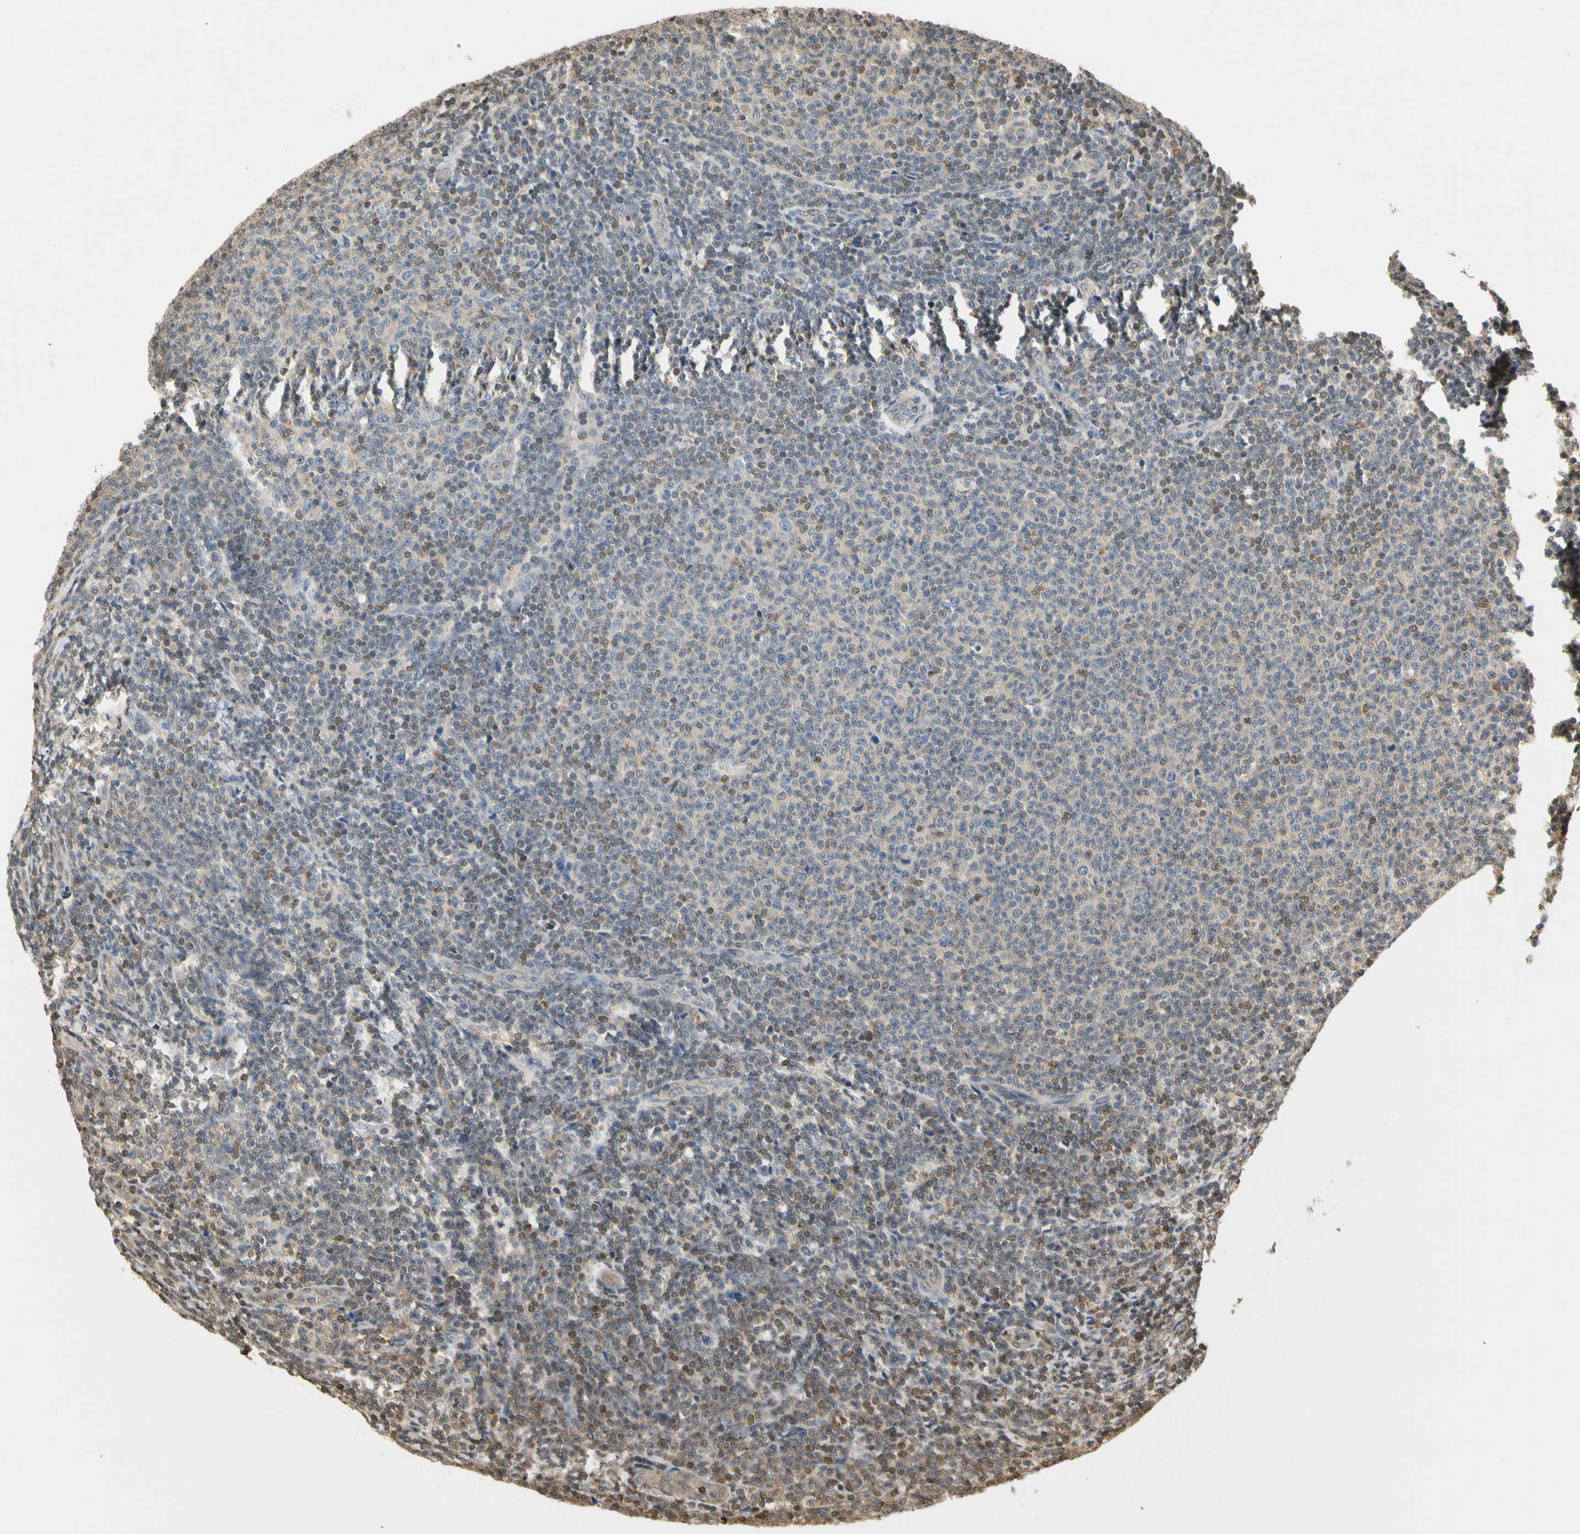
{"staining": {"intensity": "weak", "quantity": ">75%", "location": "cytoplasmic/membranous,nuclear"}, "tissue": "lymphoma", "cell_type": "Tumor cells", "image_type": "cancer", "snomed": [{"axis": "morphology", "description": "Malignant lymphoma, non-Hodgkin's type, Low grade"}, {"axis": "topography", "description": "Lymph node"}], "caption": "This photomicrograph reveals lymphoma stained with IHC to label a protein in brown. The cytoplasmic/membranous and nuclear of tumor cells show weak positivity for the protein. Nuclei are counter-stained blue.", "gene": "SOD1", "patient": {"sex": "male", "age": 66}}